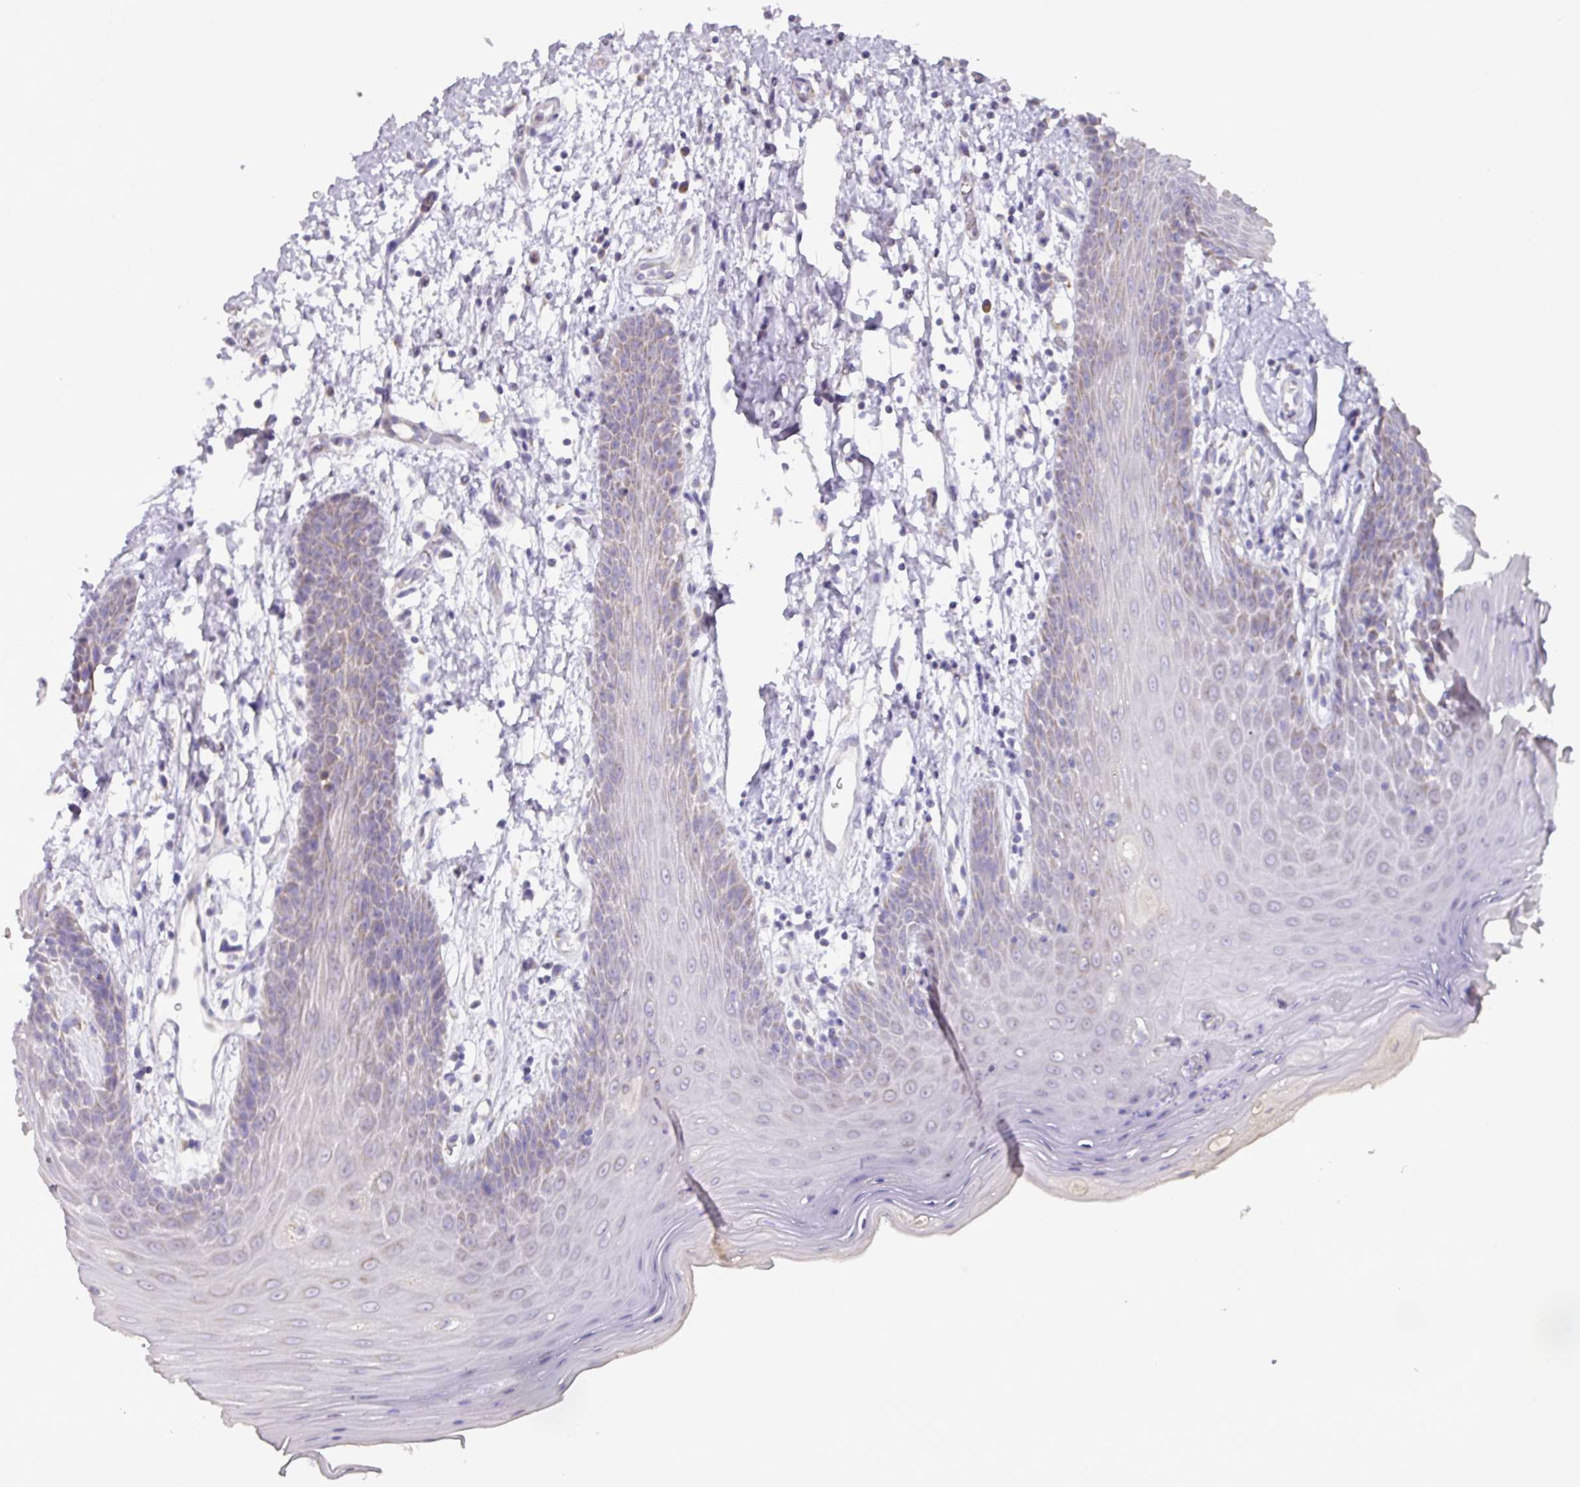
{"staining": {"intensity": "negative", "quantity": "none", "location": "none"}, "tissue": "oral mucosa", "cell_type": "Squamous epithelial cells", "image_type": "normal", "snomed": [{"axis": "morphology", "description": "Normal tissue, NOS"}, {"axis": "topography", "description": "Oral tissue"}, {"axis": "topography", "description": "Tounge, NOS"}], "caption": "An image of oral mucosa stained for a protein demonstrates no brown staining in squamous epithelial cells.", "gene": "MT", "patient": {"sex": "female", "age": 59}}